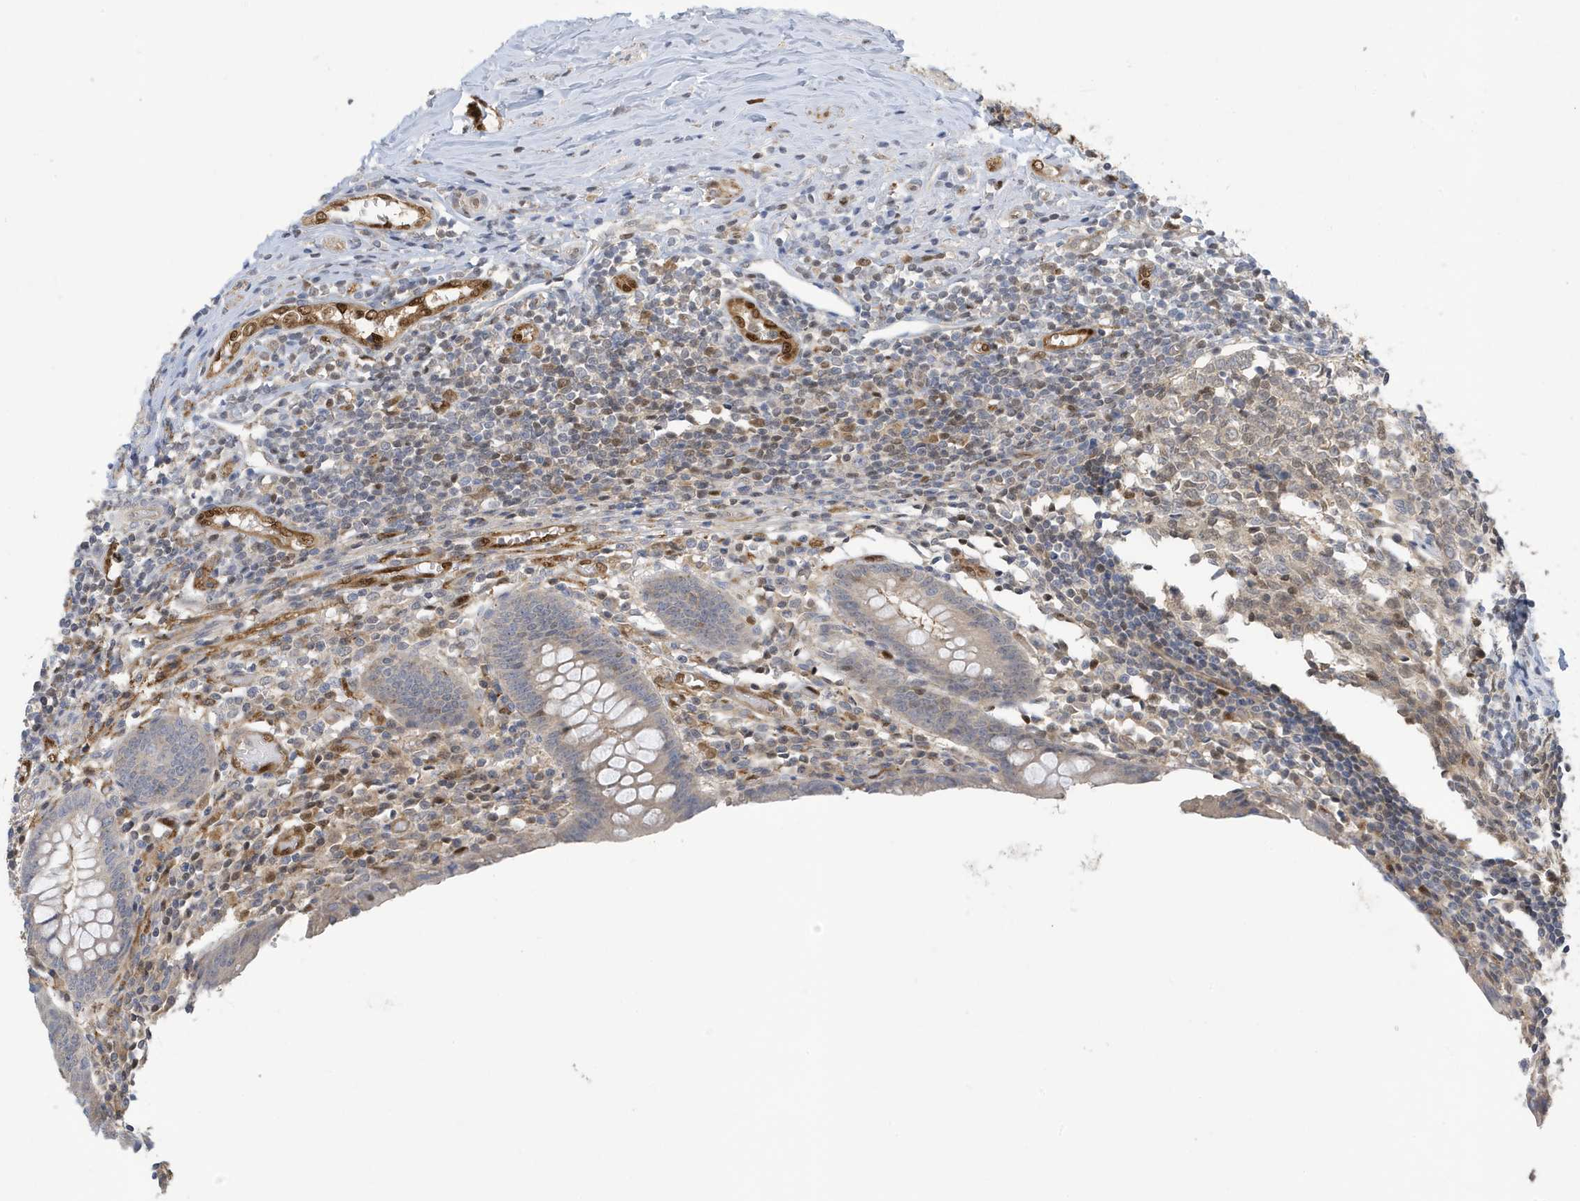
{"staining": {"intensity": "weak", "quantity": "<25%", "location": "nuclear"}, "tissue": "appendix", "cell_type": "Glandular cells", "image_type": "normal", "snomed": [{"axis": "morphology", "description": "Normal tissue, NOS"}, {"axis": "topography", "description": "Appendix"}], "caption": "Protein analysis of normal appendix exhibits no significant expression in glandular cells. (Immunohistochemistry (ihc), brightfield microscopy, high magnification).", "gene": "NCOA7", "patient": {"sex": "female", "age": 17}}